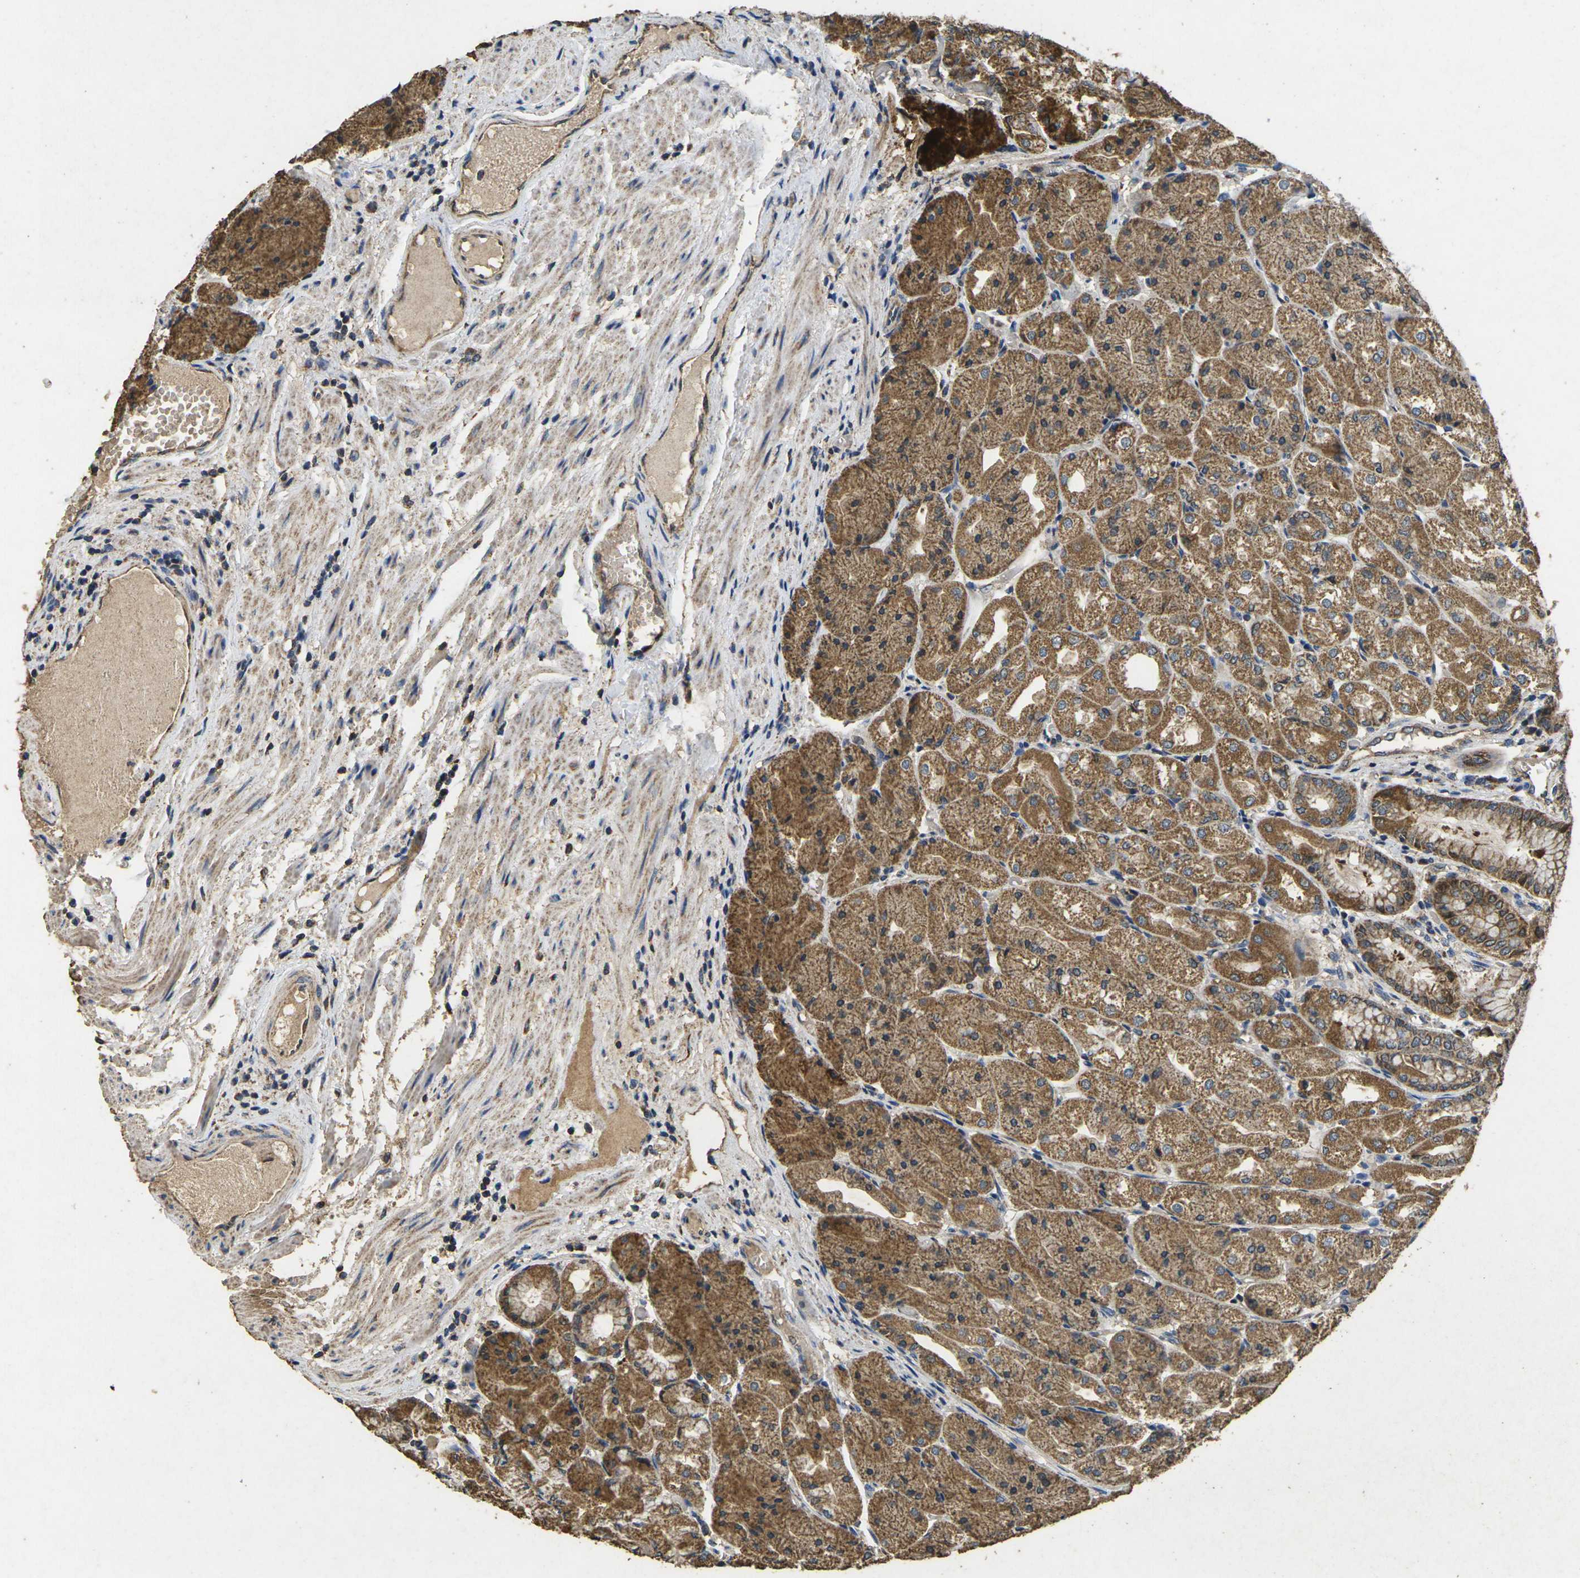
{"staining": {"intensity": "moderate", "quantity": ">75%", "location": "cytoplasmic/membranous"}, "tissue": "stomach", "cell_type": "Glandular cells", "image_type": "normal", "snomed": [{"axis": "morphology", "description": "Normal tissue, NOS"}, {"axis": "topography", "description": "Stomach, upper"}], "caption": "Stomach stained with DAB immunohistochemistry (IHC) reveals medium levels of moderate cytoplasmic/membranous expression in approximately >75% of glandular cells. Nuclei are stained in blue.", "gene": "MAPK11", "patient": {"sex": "male", "age": 72}}